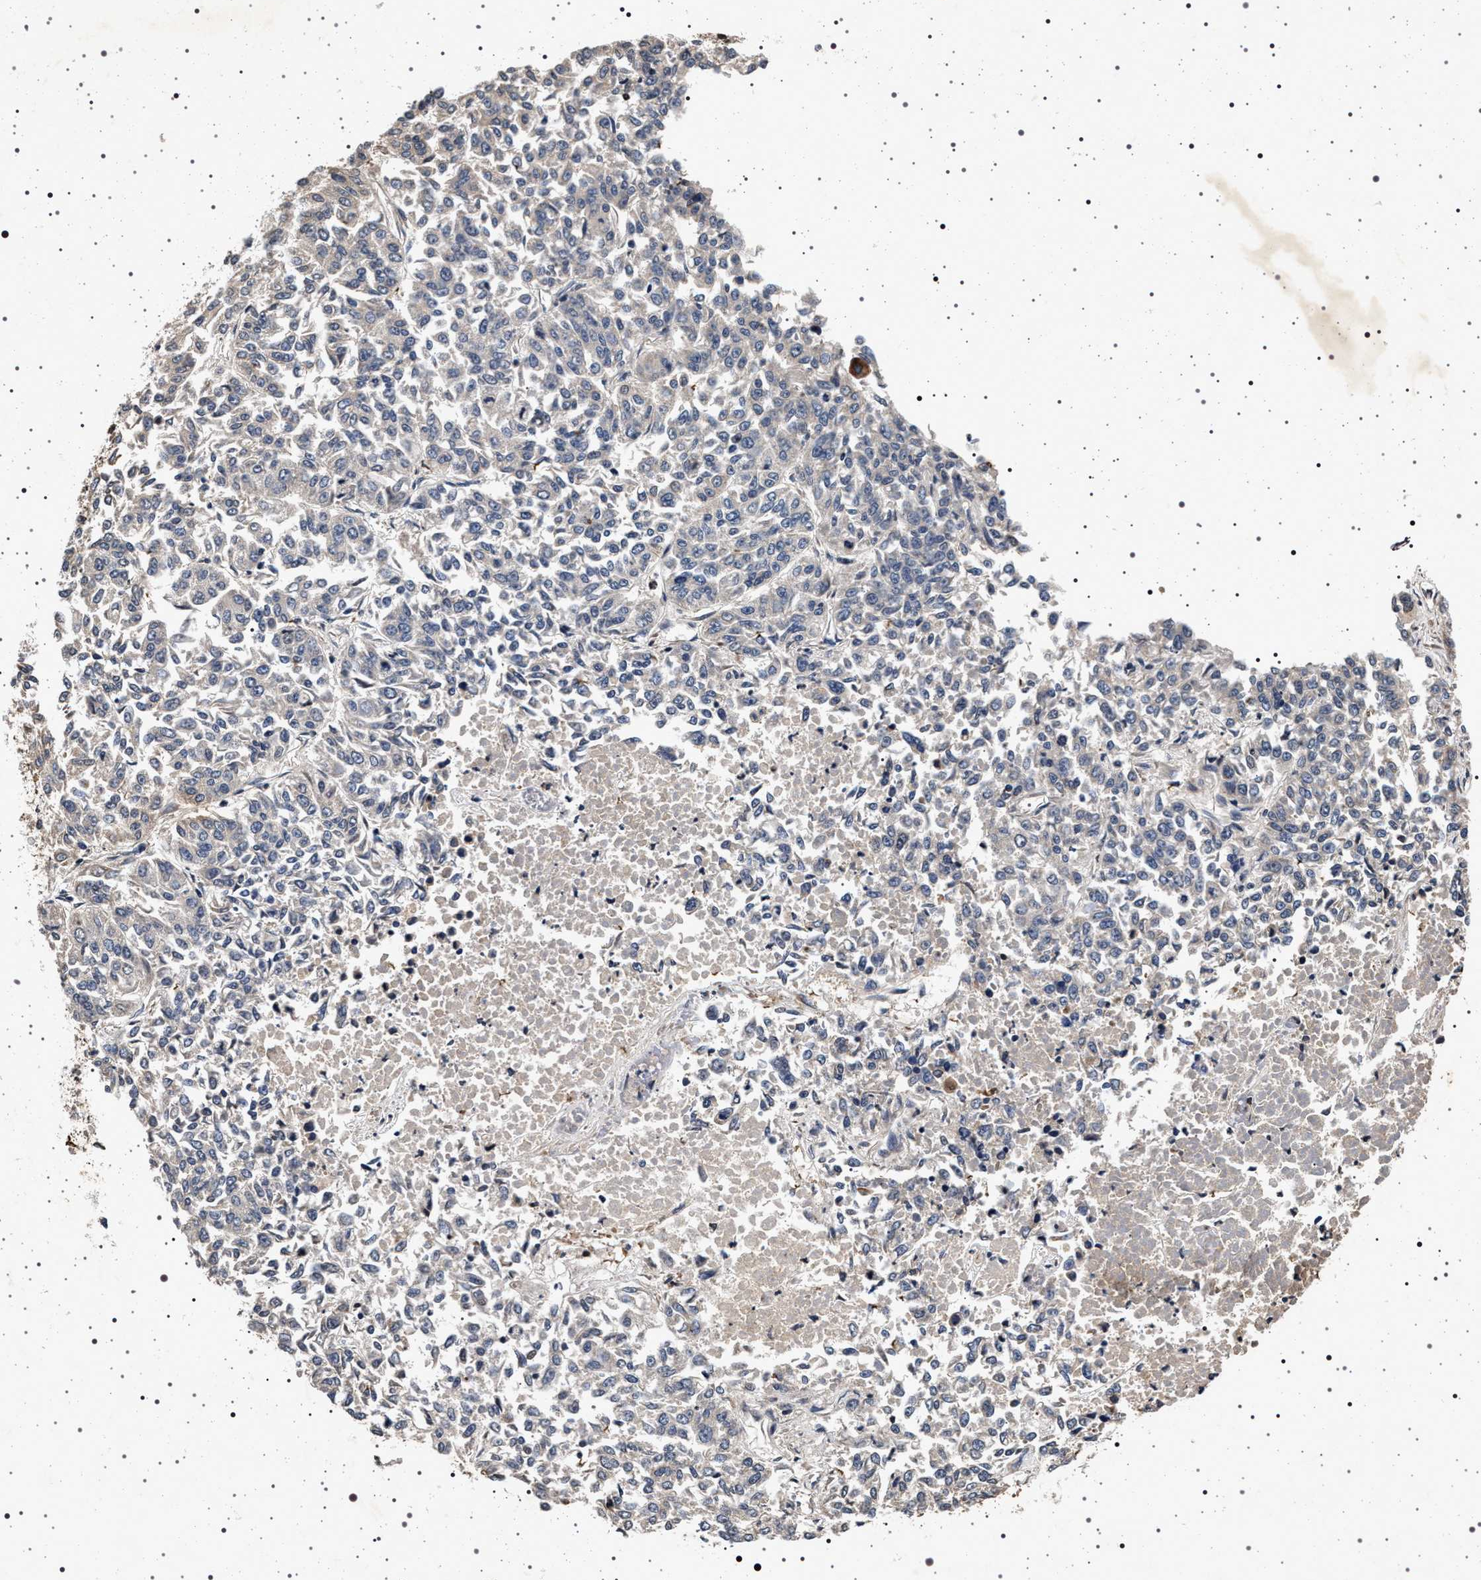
{"staining": {"intensity": "negative", "quantity": "none", "location": "none"}, "tissue": "lung cancer", "cell_type": "Tumor cells", "image_type": "cancer", "snomed": [{"axis": "morphology", "description": "Adenocarcinoma, NOS"}, {"axis": "topography", "description": "Lung"}], "caption": "Tumor cells are negative for brown protein staining in lung cancer.", "gene": "CDKN1B", "patient": {"sex": "male", "age": 84}}